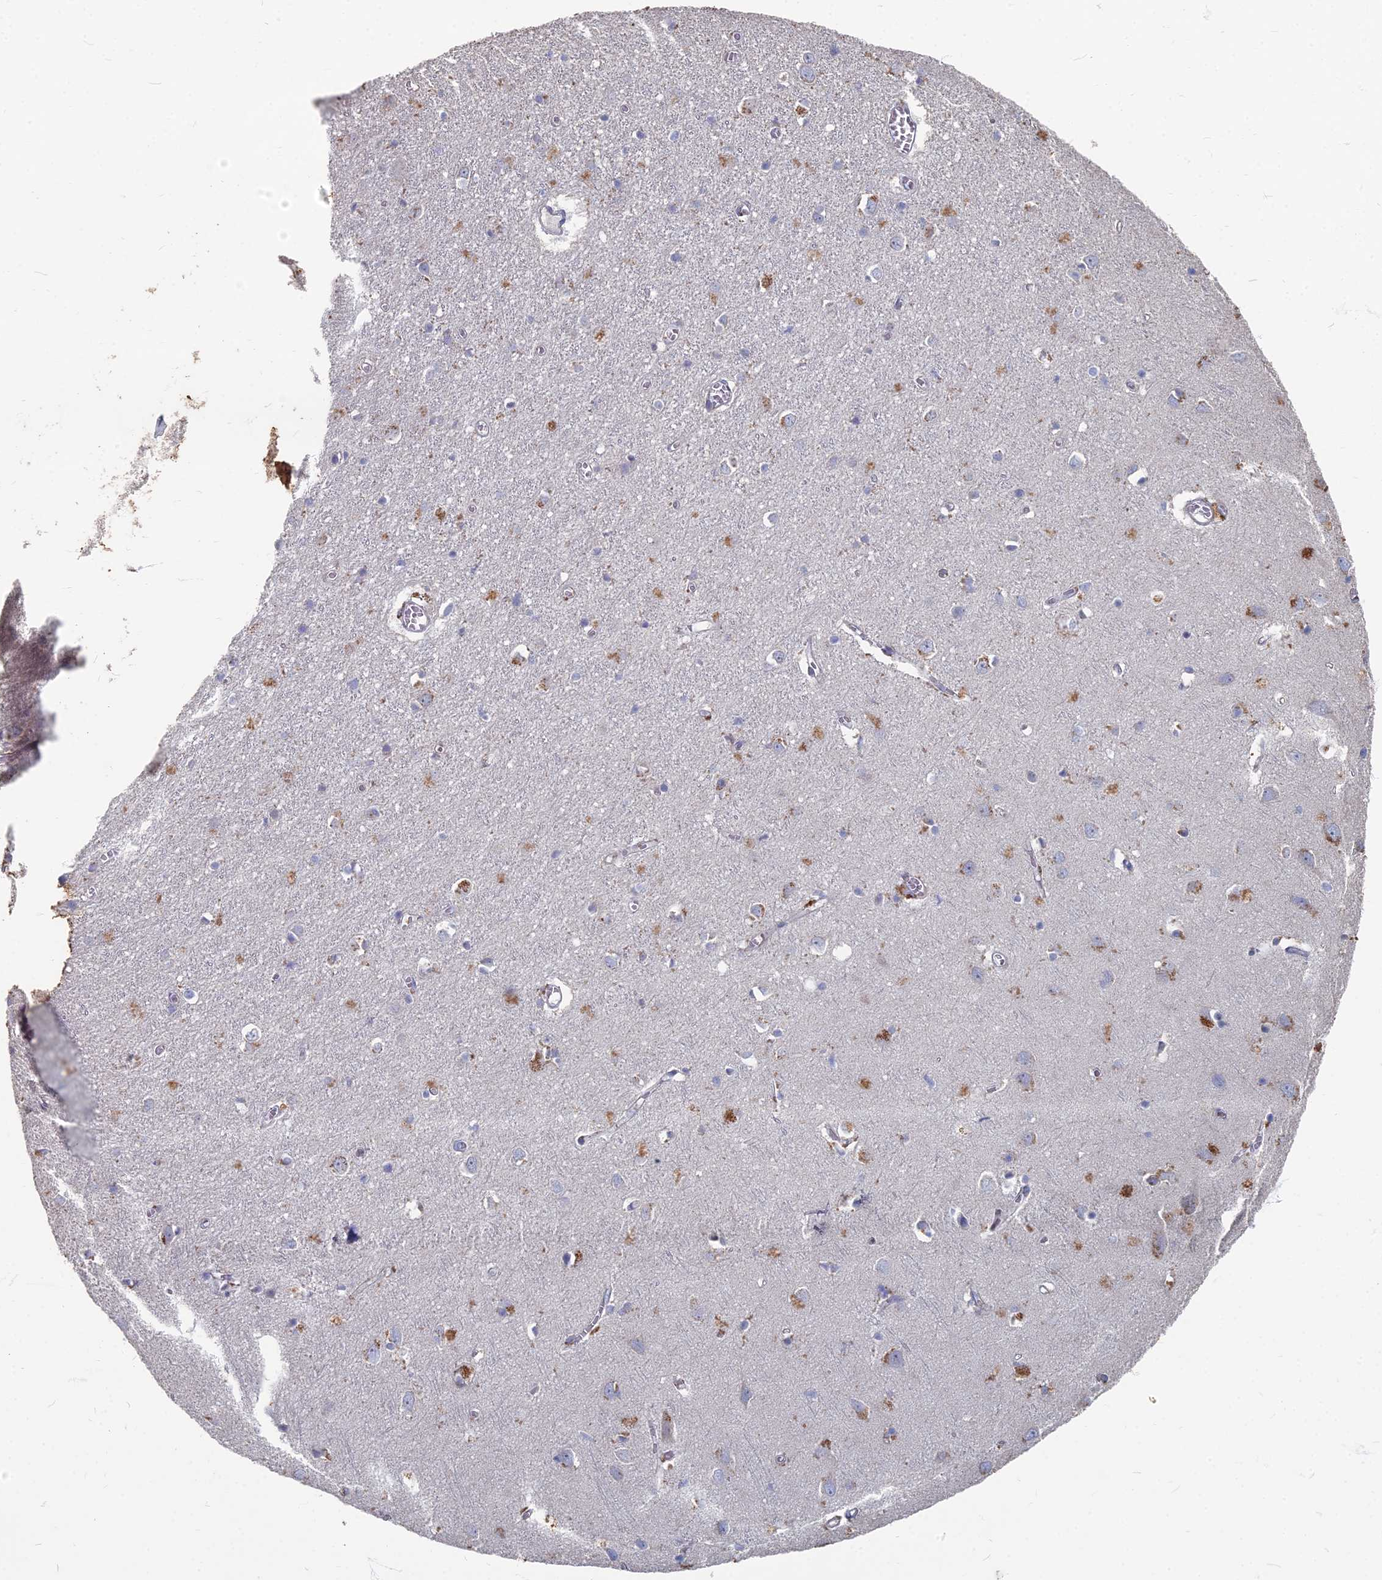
{"staining": {"intensity": "negative", "quantity": "none", "location": "none"}, "tissue": "cerebral cortex", "cell_type": "Endothelial cells", "image_type": "normal", "snomed": [{"axis": "morphology", "description": "Normal tissue, NOS"}, {"axis": "topography", "description": "Cerebral cortex"}], "caption": "Immunohistochemistry (IHC) of benign human cerebral cortex displays no positivity in endothelial cells.", "gene": "TMEM128", "patient": {"sex": "female", "age": 64}}